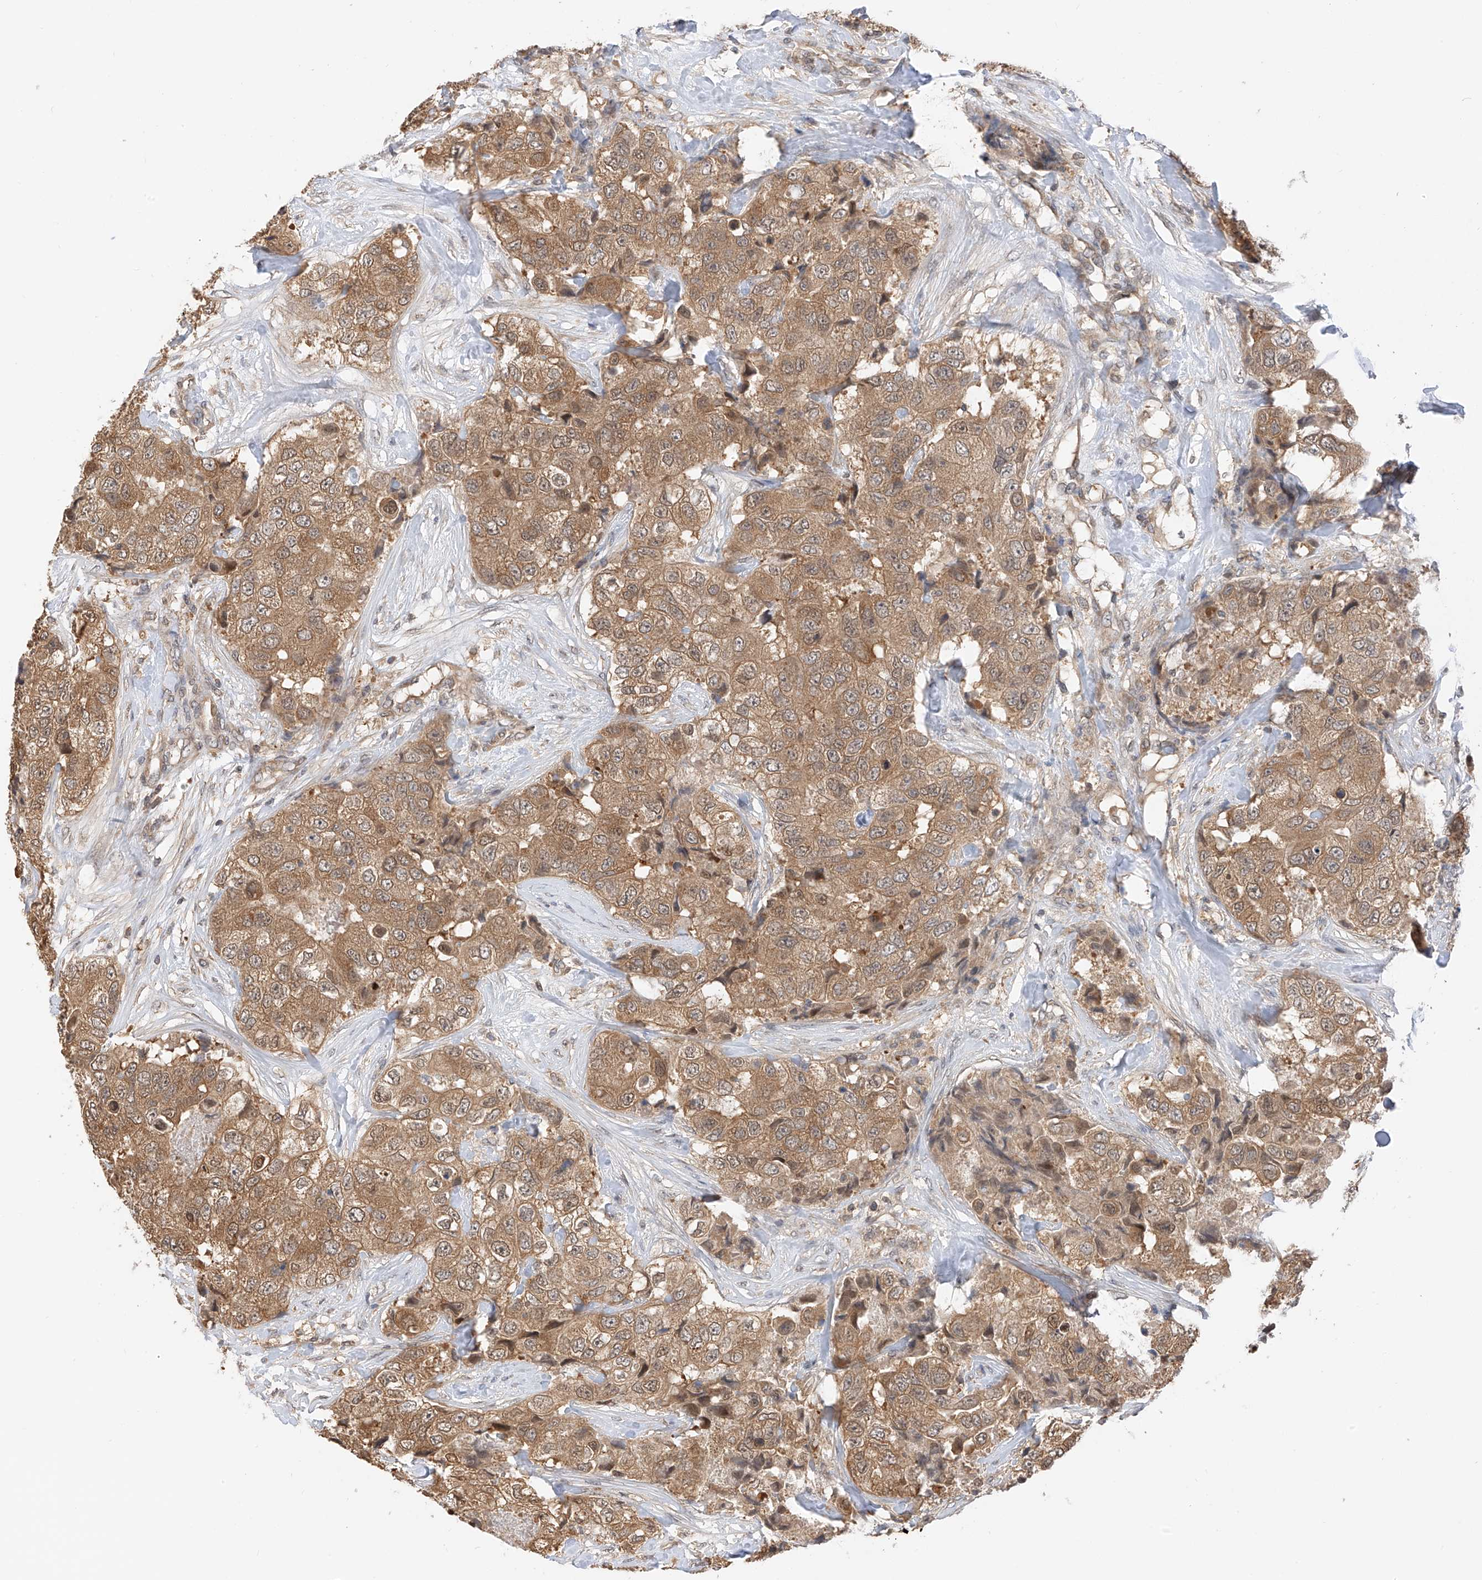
{"staining": {"intensity": "moderate", "quantity": ">75%", "location": "cytoplasmic/membranous"}, "tissue": "breast cancer", "cell_type": "Tumor cells", "image_type": "cancer", "snomed": [{"axis": "morphology", "description": "Duct carcinoma"}, {"axis": "topography", "description": "Breast"}], "caption": "About >75% of tumor cells in human intraductal carcinoma (breast) demonstrate moderate cytoplasmic/membranous protein positivity as visualized by brown immunohistochemical staining.", "gene": "PPA2", "patient": {"sex": "female", "age": 62}}